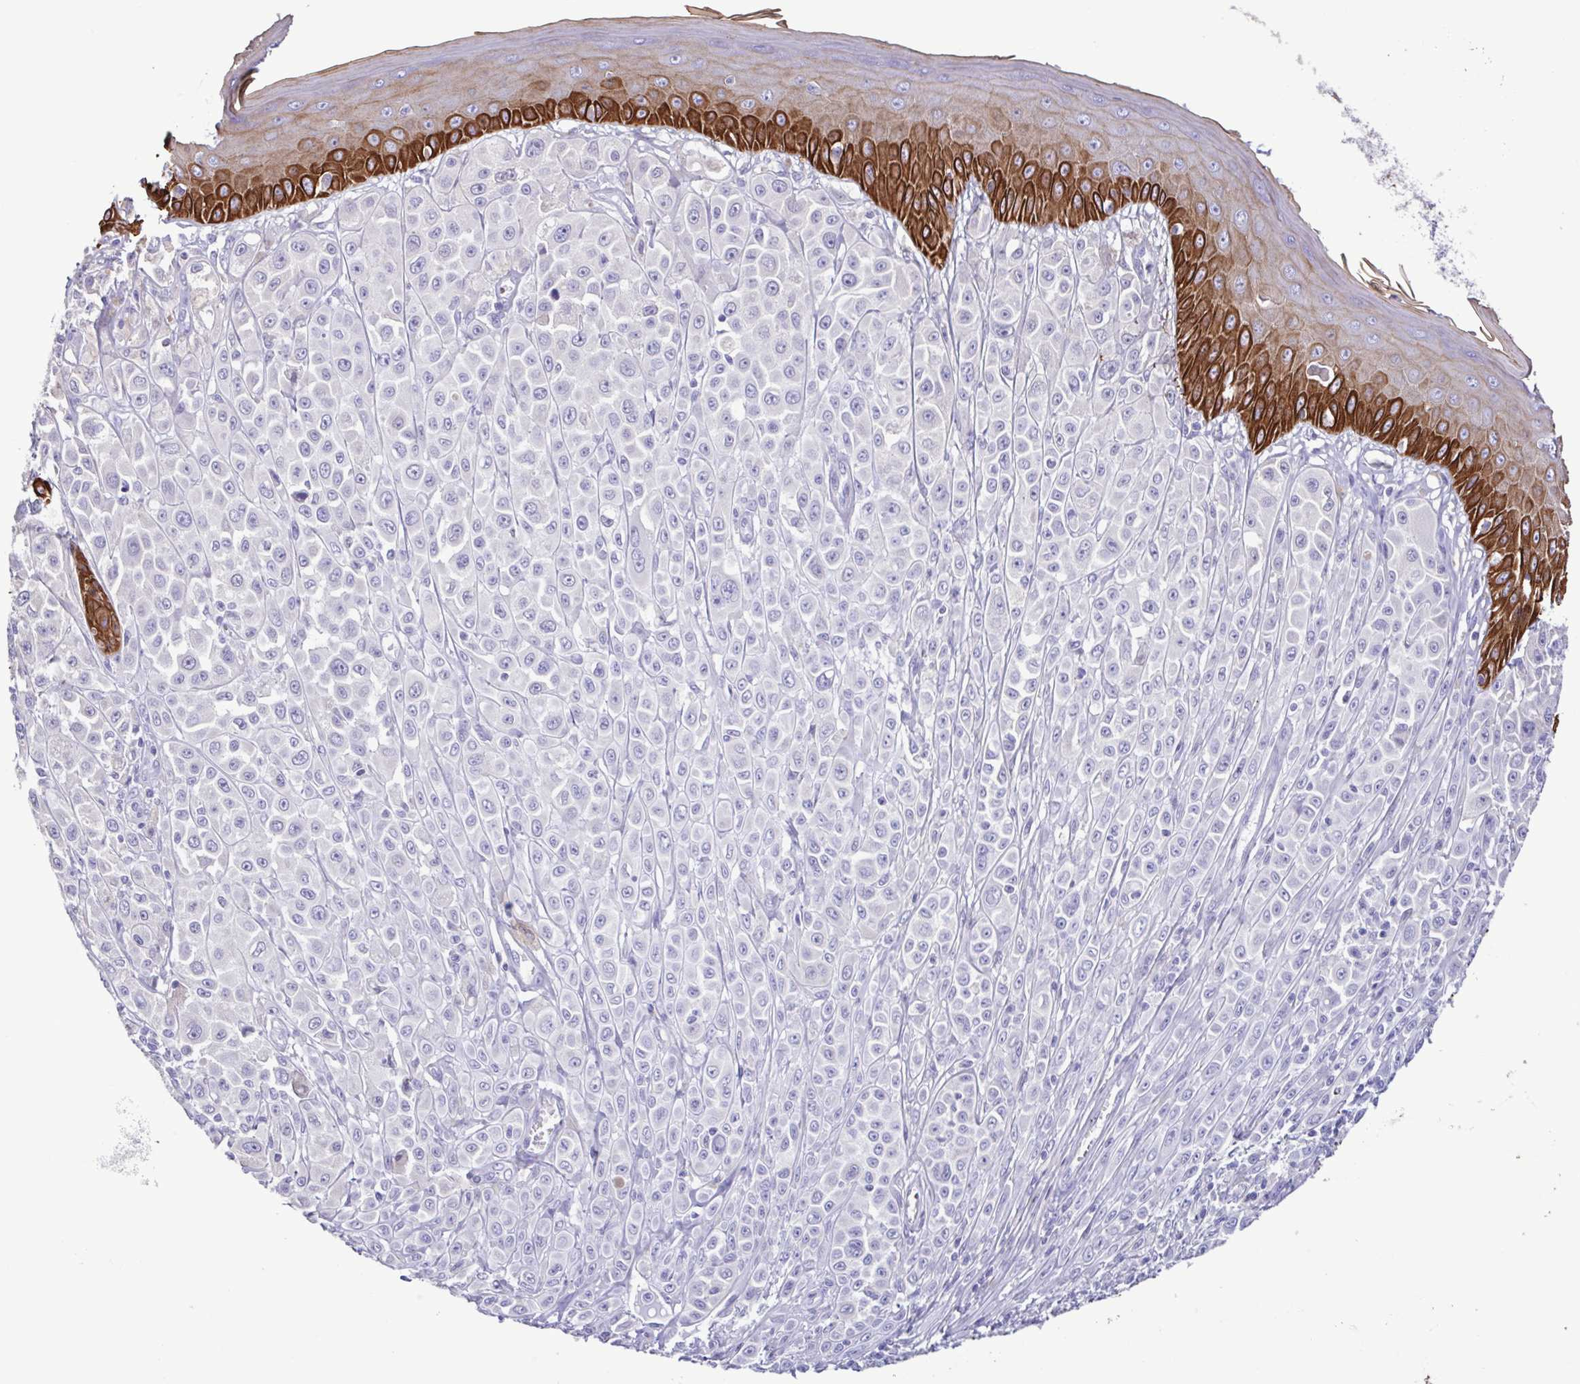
{"staining": {"intensity": "negative", "quantity": "none", "location": "none"}, "tissue": "melanoma", "cell_type": "Tumor cells", "image_type": "cancer", "snomed": [{"axis": "morphology", "description": "Malignant melanoma, NOS"}, {"axis": "topography", "description": "Skin"}], "caption": "IHC photomicrograph of neoplastic tissue: human malignant melanoma stained with DAB displays no significant protein positivity in tumor cells.", "gene": "PLA2G4E", "patient": {"sex": "male", "age": 67}}